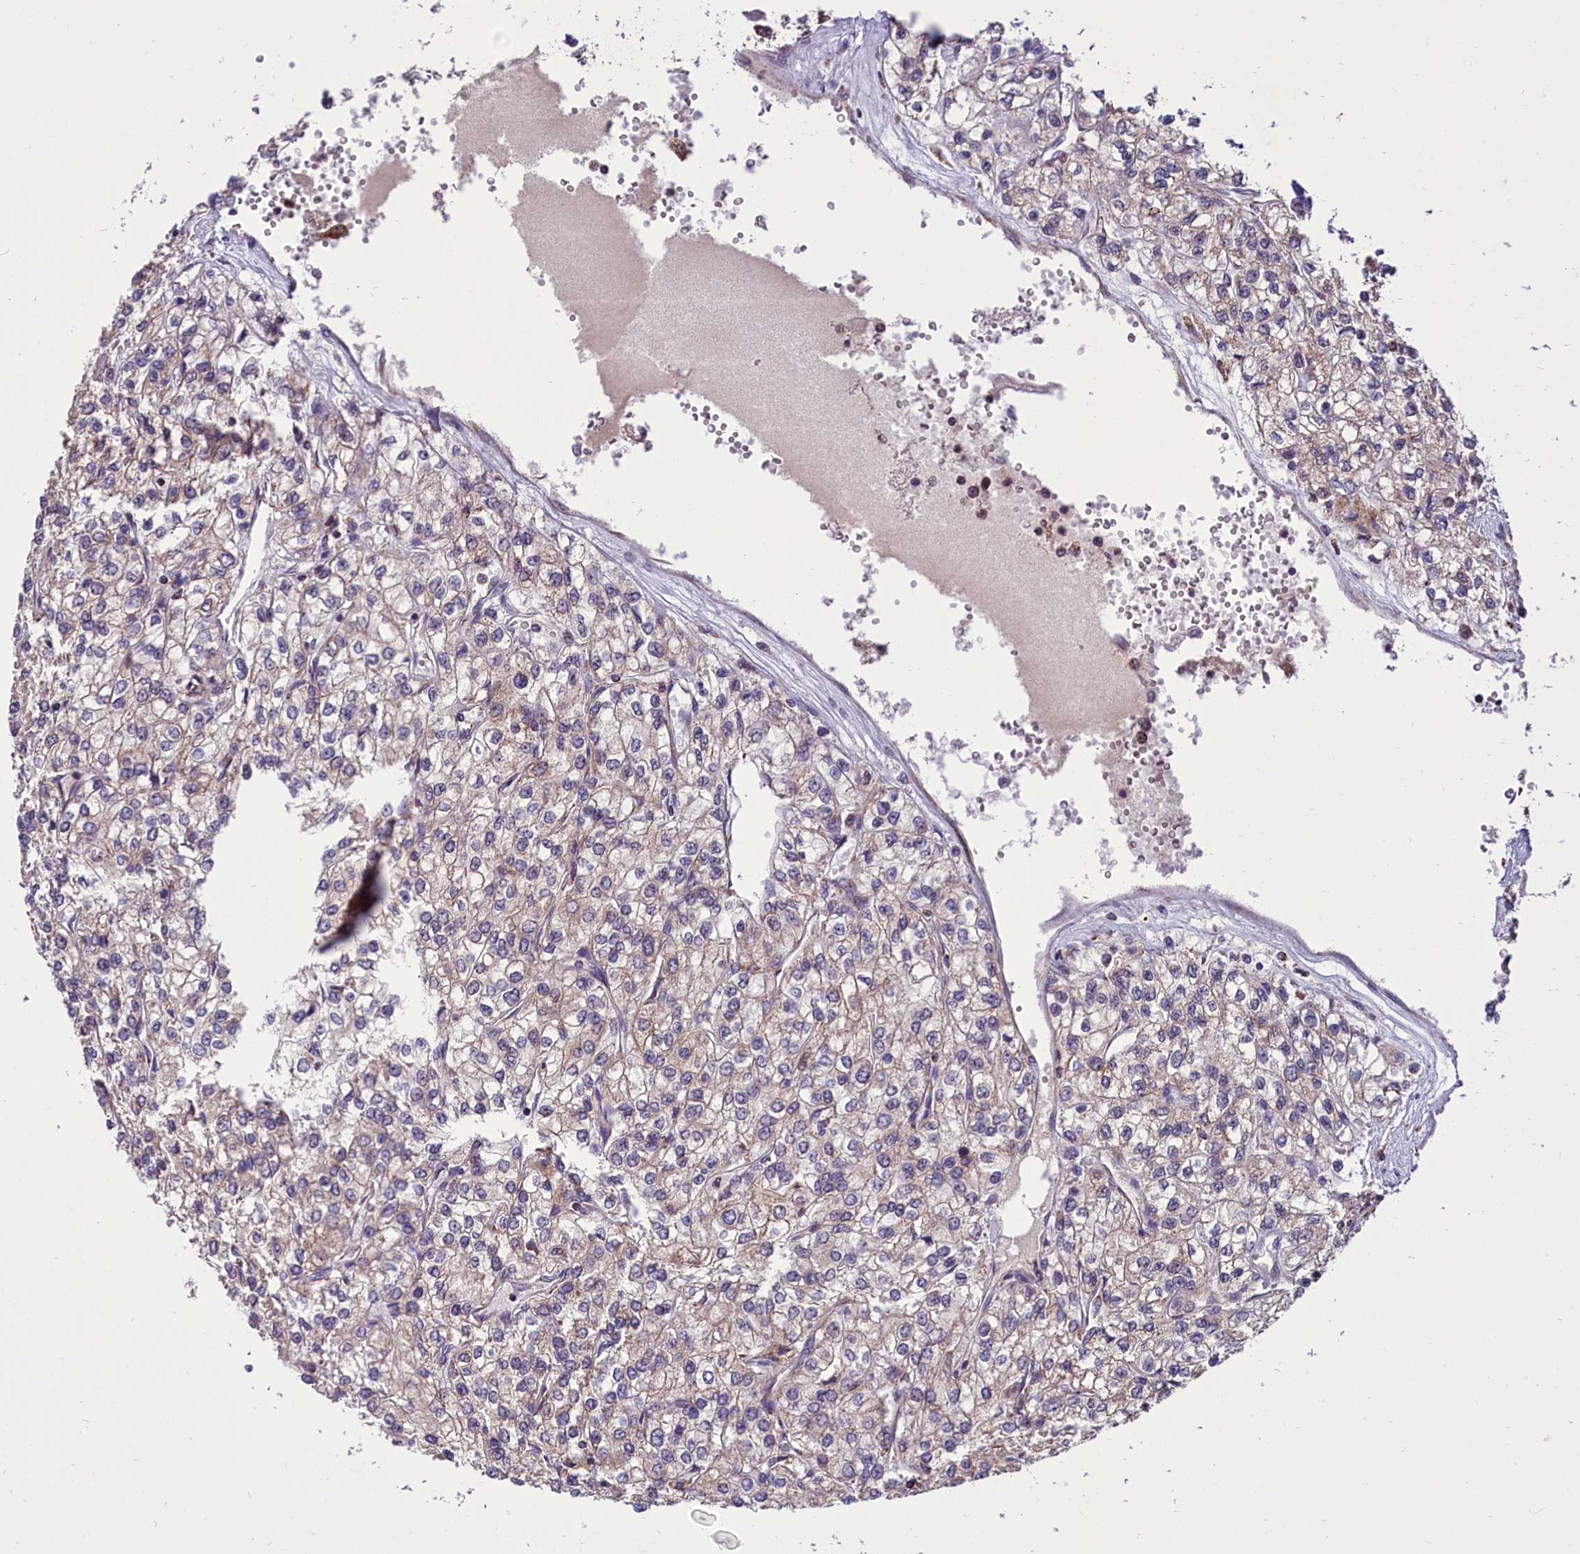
{"staining": {"intensity": "weak", "quantity": "<25%", "location": "cytoplasmic/membranous"}, "tissue": "renal cancer", "cell_type": "Tumor cells", "image_type": "cancer", "snomed": [{"axis": "morphology", "description": "Adenocarcinoma, NOS"}, {"axis": "topography", "description": "Kidney"}], "caption": "Tumor cells are negative for brown protein staining in renal adenocarcinoma. The staining was performed using DAB (3,3'-diaminobenzidine) to visualize the protein expression in brown, while the nuclei were stained in blue with hematoxylin (Magnification: 20x).", "gene": "GLRX5", "patient": {"sex": "male", "age": 80}}